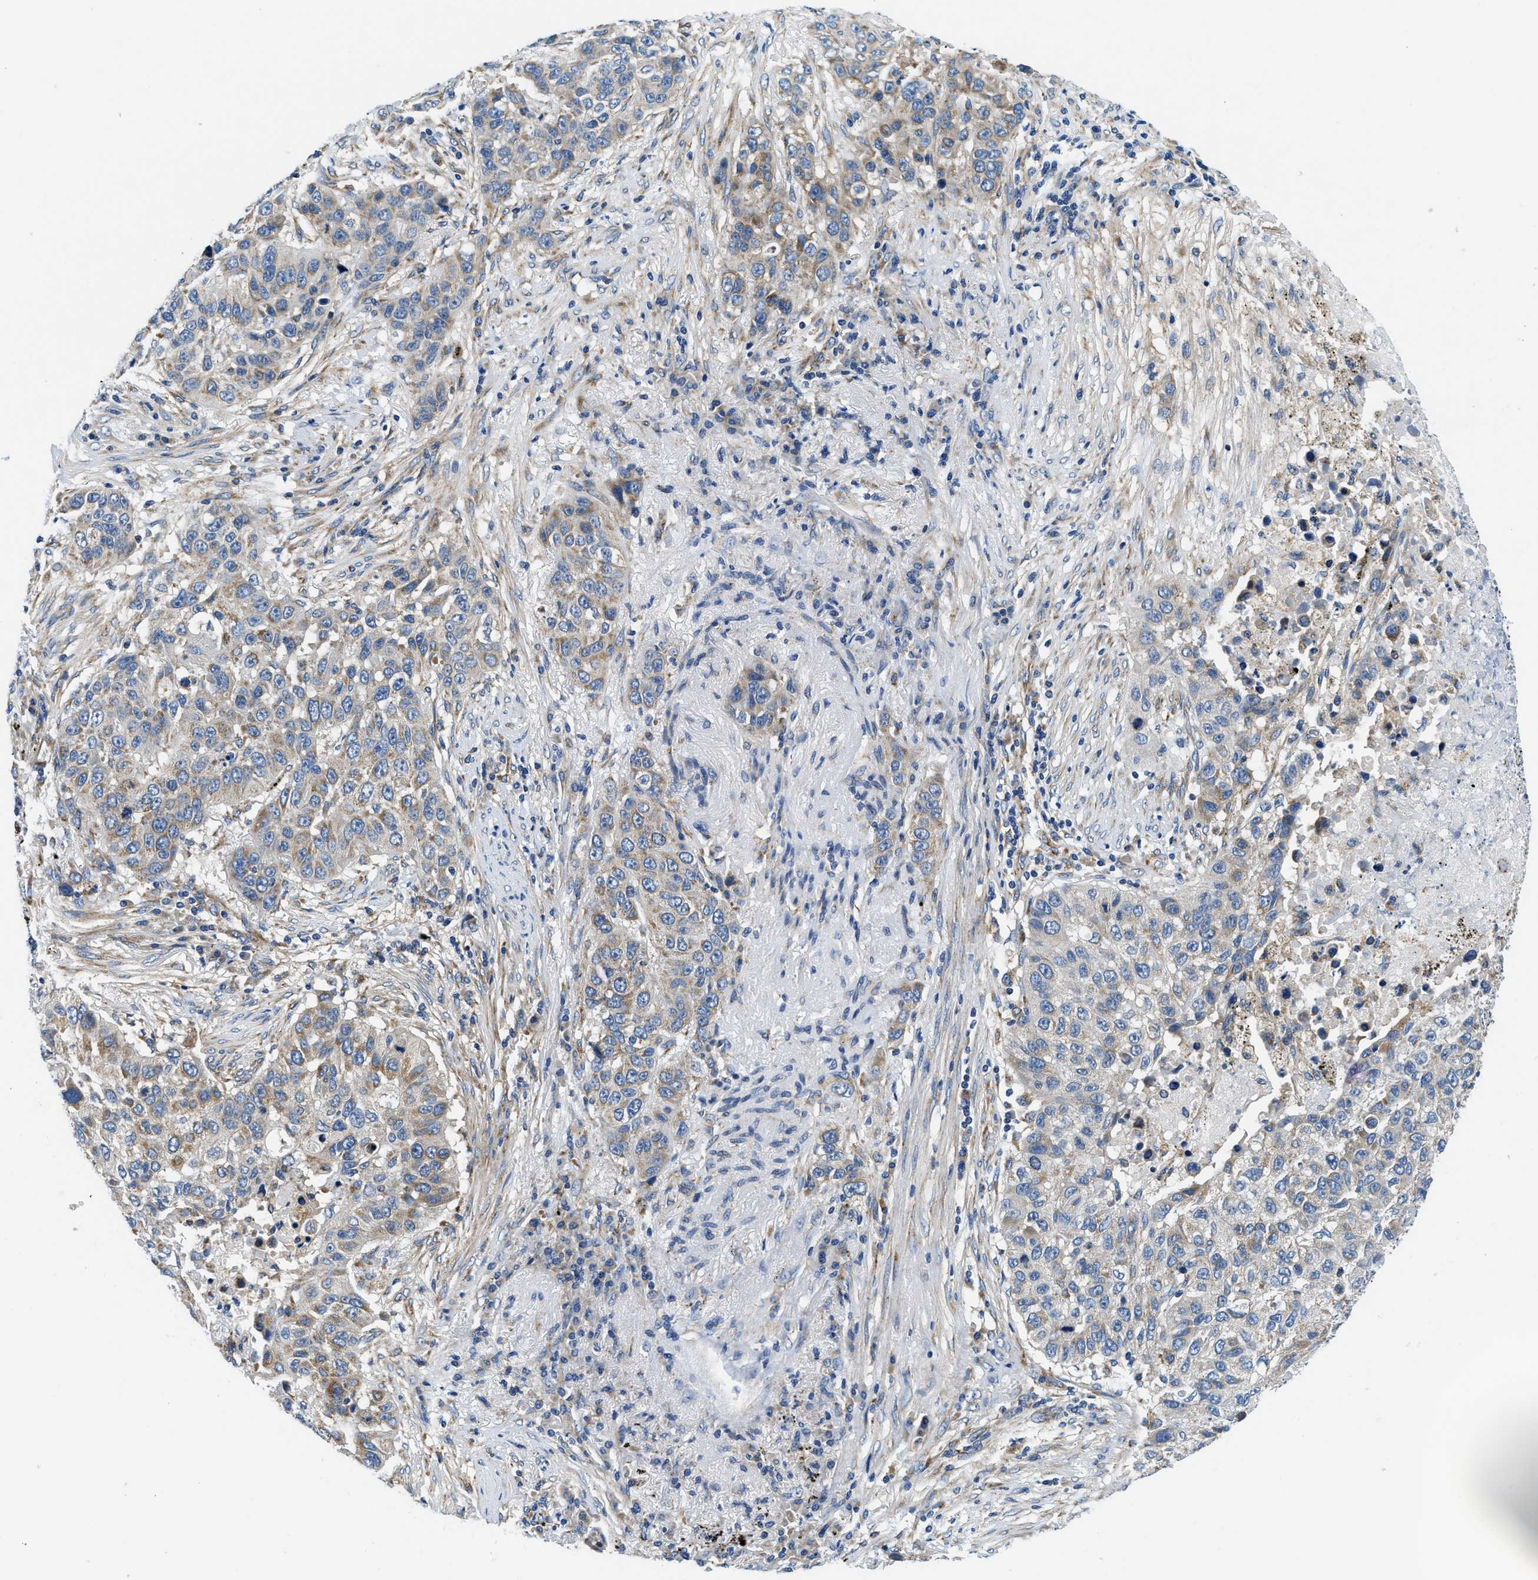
{"staining": {"intensity": "moderate", "quantity": "<25%", "location": "cytoplasmic/membranous"}, "tissue": "lung cancer", "cell_type": "Tumor cells", "image_type": "cancer", "snomed": [{"axis": "morphology", "description": "Squamous cell carcinoma, NOS"}, {"axis": "topography", "description": "Lung"}], "caption": "Moderate cytoplasmic/membranous positivity for a protein is seen in approximately <25% of tumor cells of lung cancer (squamous cell carcinoma) using immunohistochemistry (IHC).", "gene": "SAMD4B", "patient": {"sex": "male", "age": 57}}